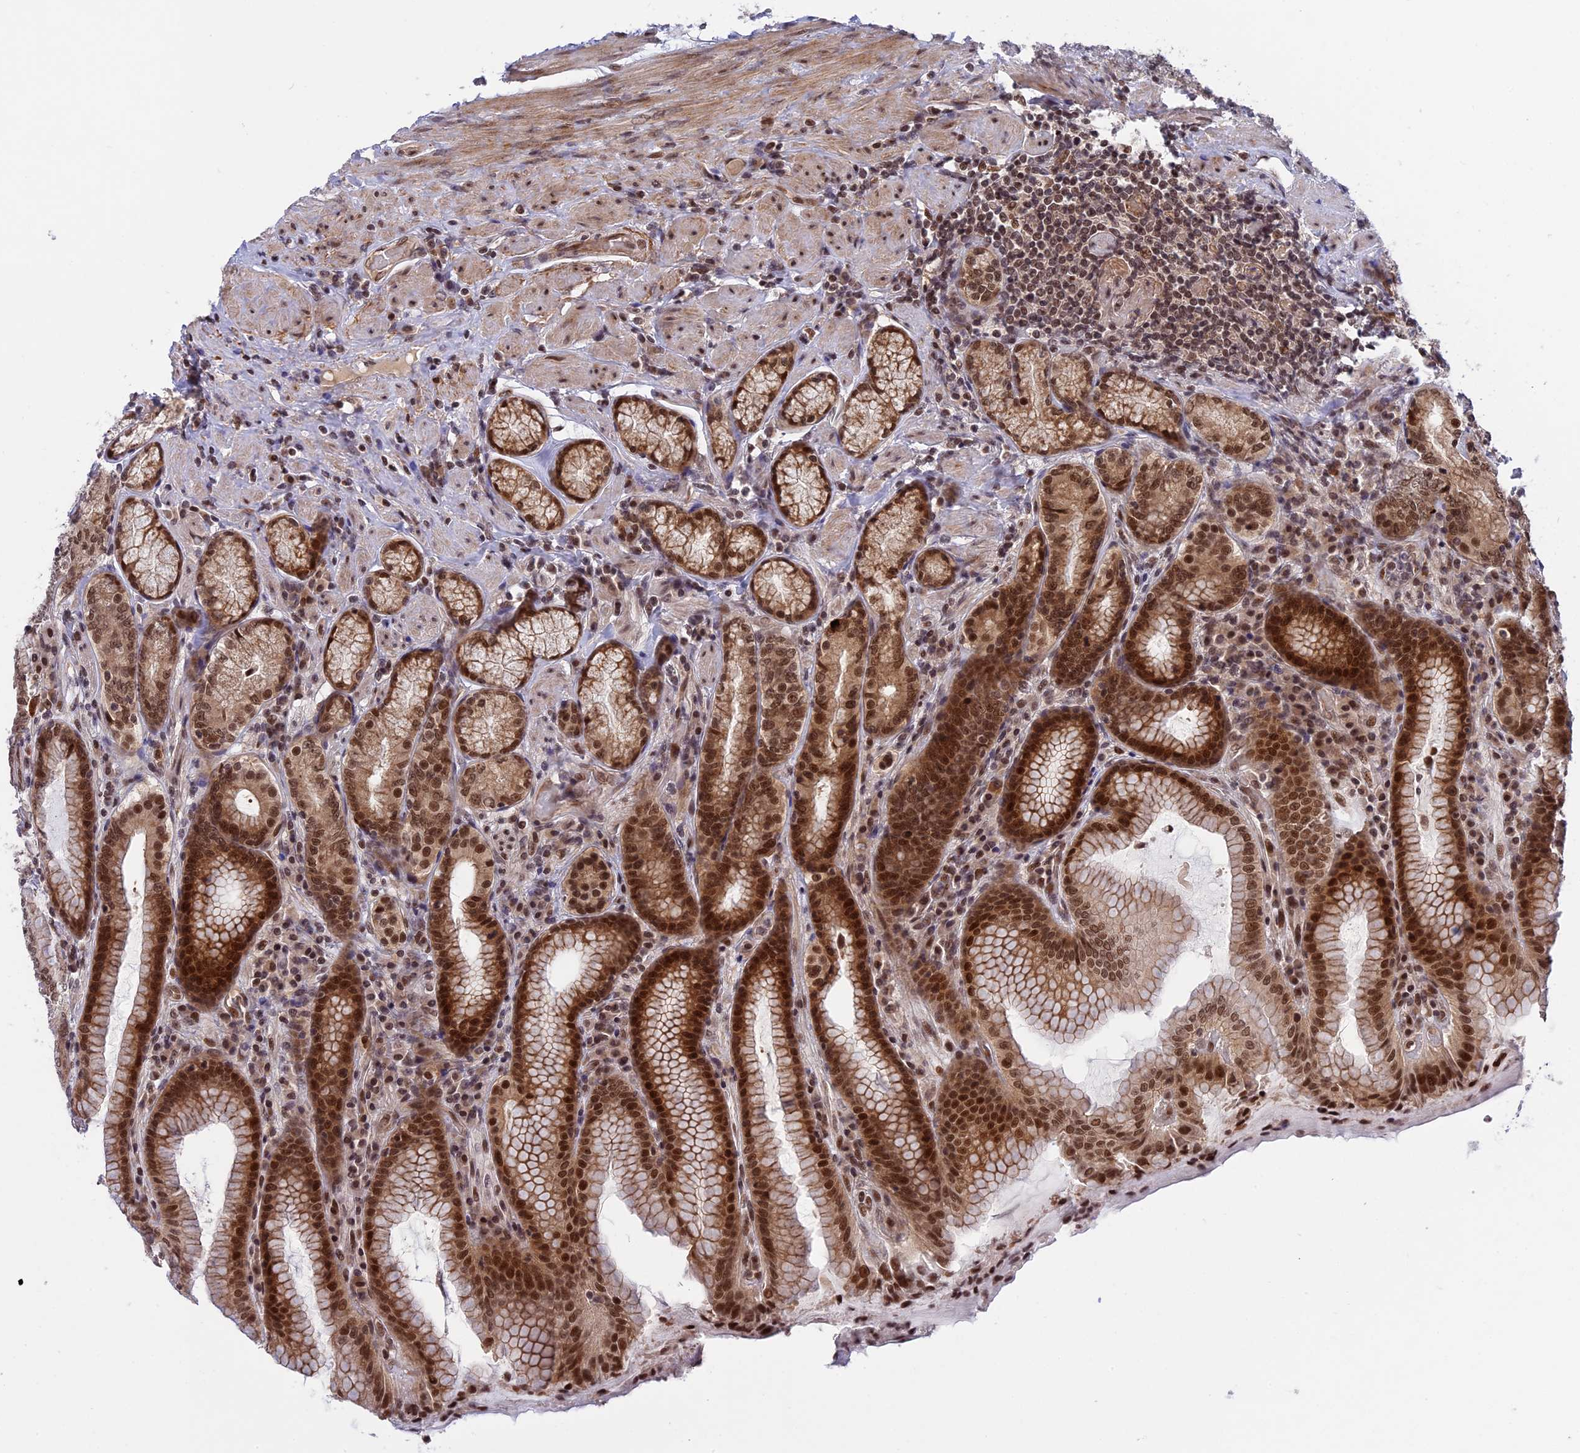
{"staining": {"intensity": "strong", "quantity": ">75%", "location": "nuclear"}, "tissue": "stomach", "cell_type": "Glandular cells", "image_type": "normal", "snomed": [{"axis": "morphology", "description": "Normal tissue, NOS"}, {"axis": "topography", "description": "Stomach, upper"}, {"axis": "topography", "description": "Stomach, lower"}], "caption": "Benign stomach was stained to show a protein in brown. There is high levels of strong nuclear staining in approximately >75% of glandular cells. (Brightfield microscopy of DAB IHC at high magnification).", "gene": "POLR2C", "patient": {"sex": "female", "age": 76}}